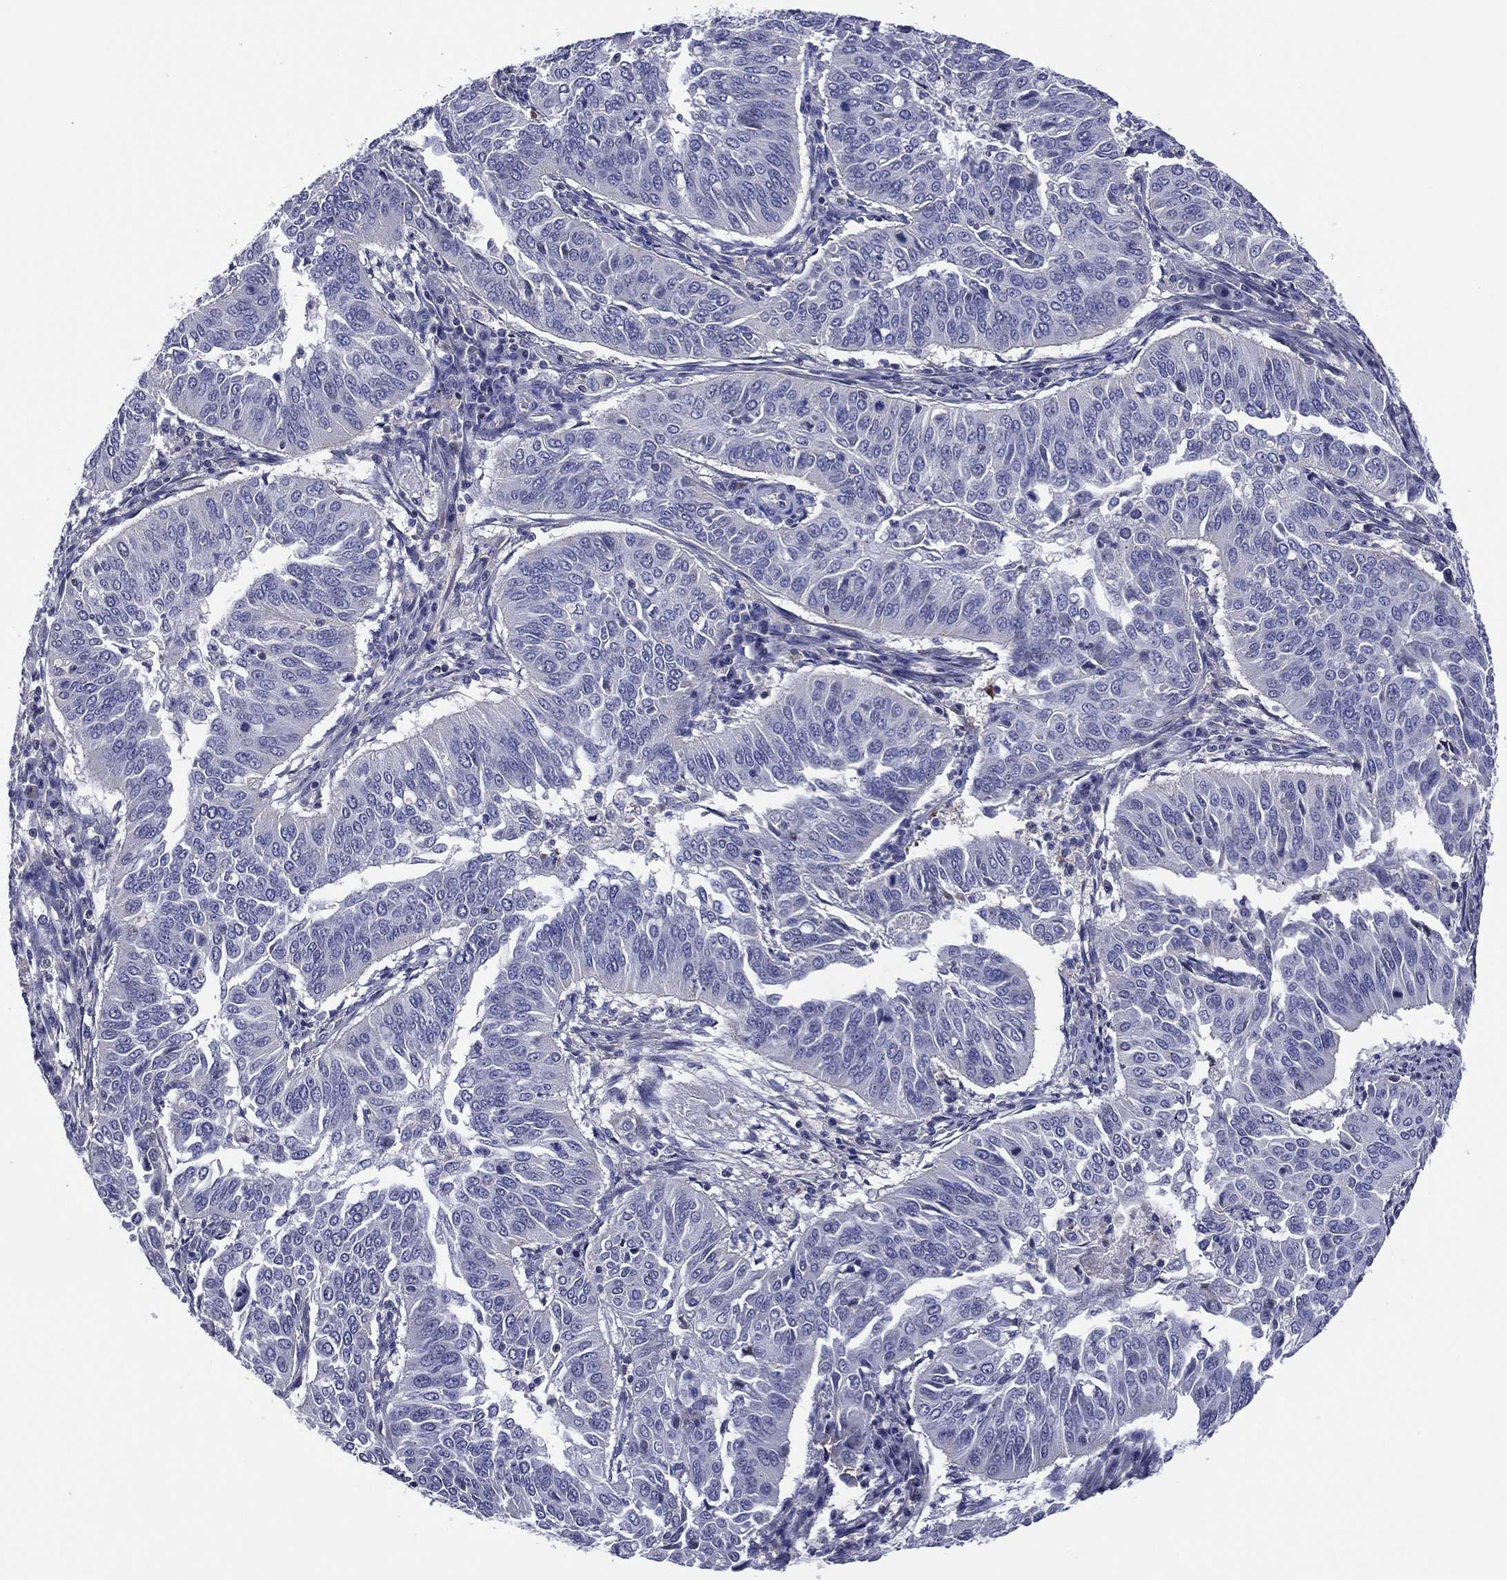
{"staining": {"intensity": "negative", "quantity": "none", "location": "none"}, "tissue": "cervical cancer", "cell_type": "Tumor cells", "image_type": "cancer", "snomed": [{"axis": "morphology", "description": "Normal tissue, NOS"}, {"axis": "morphology", "description": "Squamous cell carcinoma, NOS"}, {"axis": "topography", "description": "Cervix"}], "caption": "High magnification brightfield microscopy of cervical squamous cell carcinoma stained with DAB (brown) and counterstained with hematoxylin (blue): tumor cells show no significant positivity.", "gene": "TRIM31", "patient": {"sex": "female", "age": 39}}